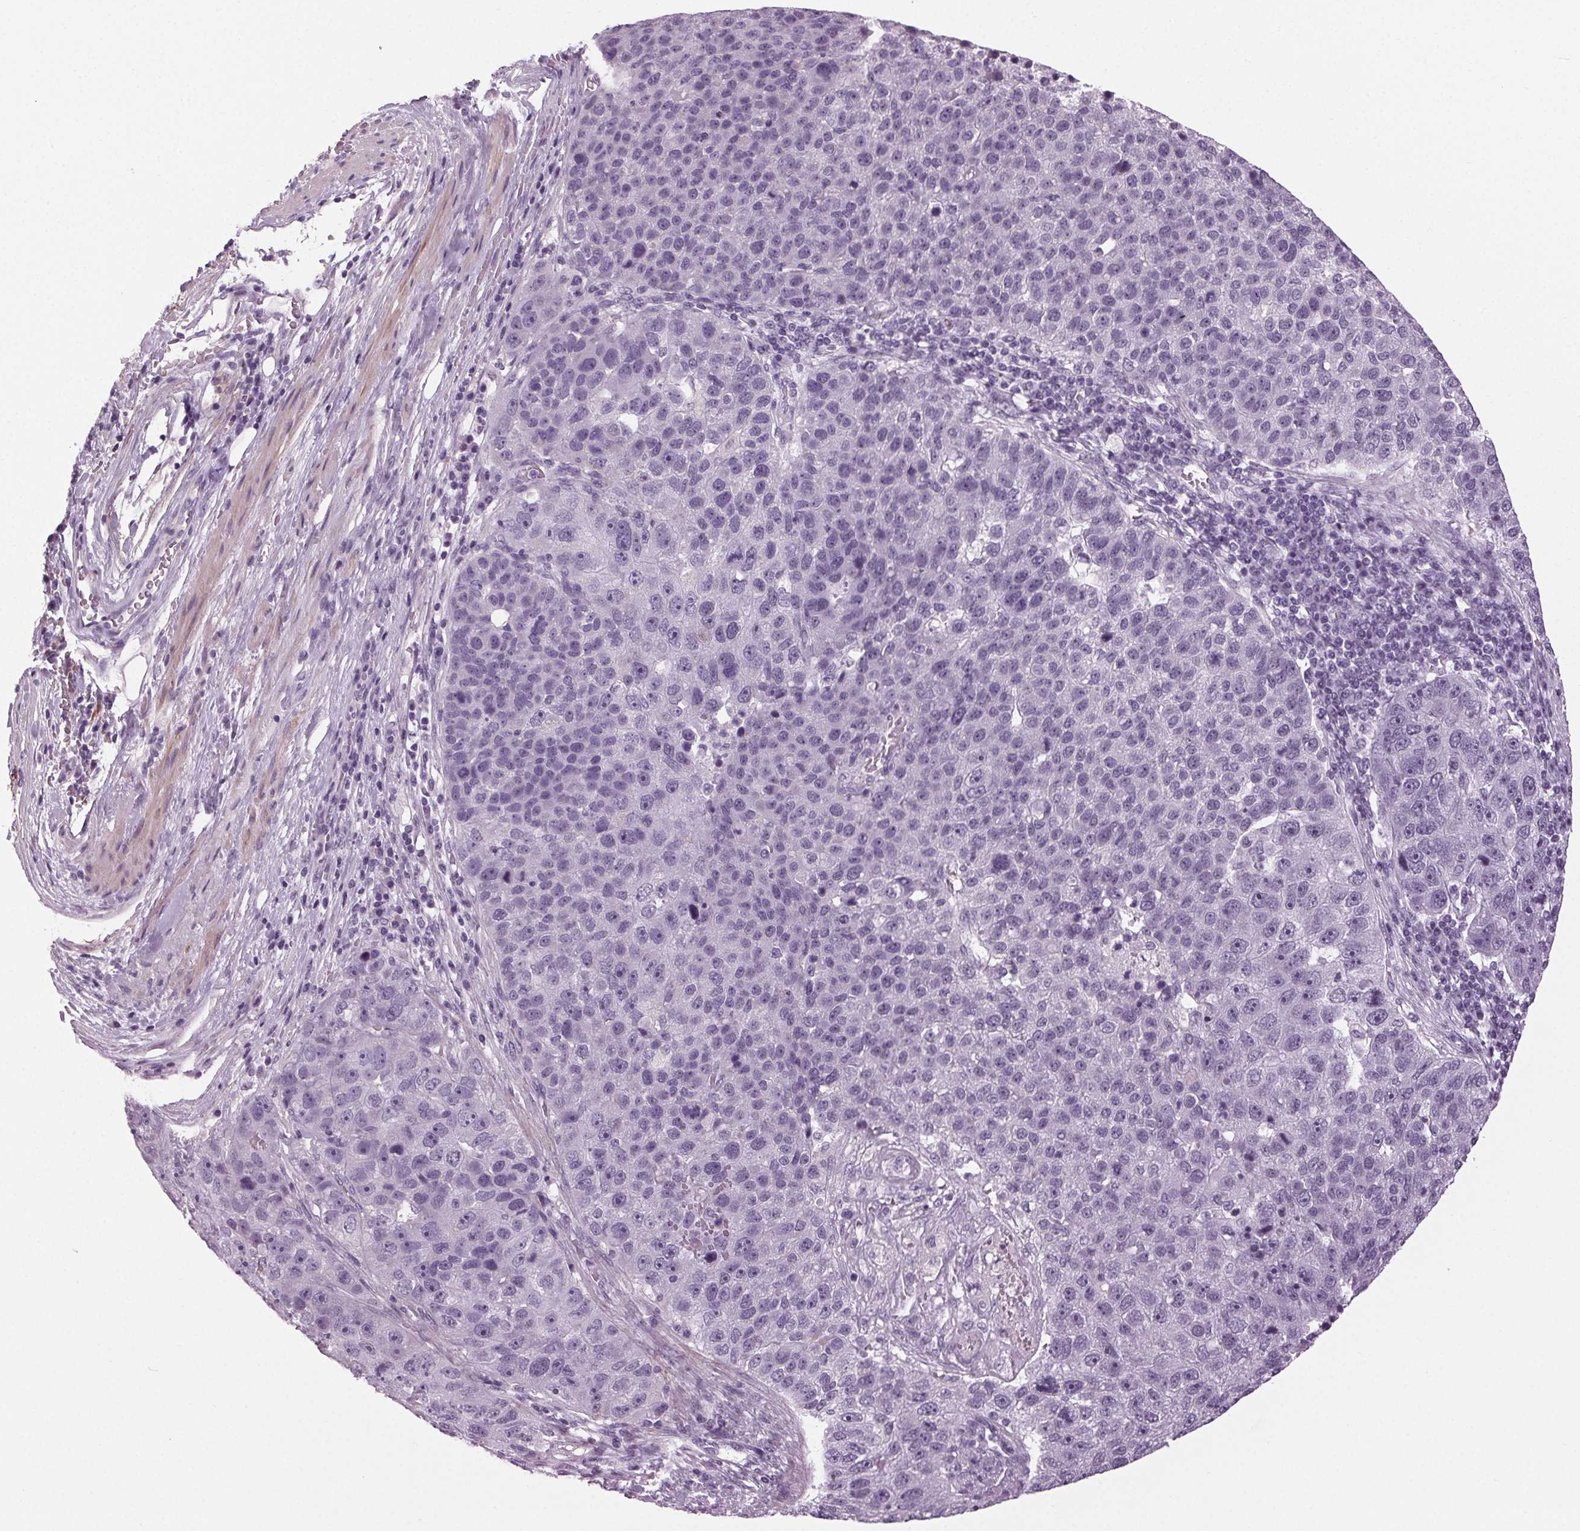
{"staining": {"intensity": "negative", "quantity": "none", "location": "none"}, "tissue": "pancreatic cancer", "cell_type": "Tumor cells", "image_type": "cancer", "snomed": [{"axis": "morphology", "description": "Adenocarcinoma, NOS"}, {"axis": "topography", "description": "Pancreas"}], "caption": "DAB immunohistochemical staining of human pancreatic adenocarcinoma shows no significant staining in tumor cells. (Stains: DAB IHC with hematoxylin counter stain, Microscopy: brightfield microscopy at high magnification).", "gene": "DNAH12", "patient": {"sex": "female", "age": 61}}